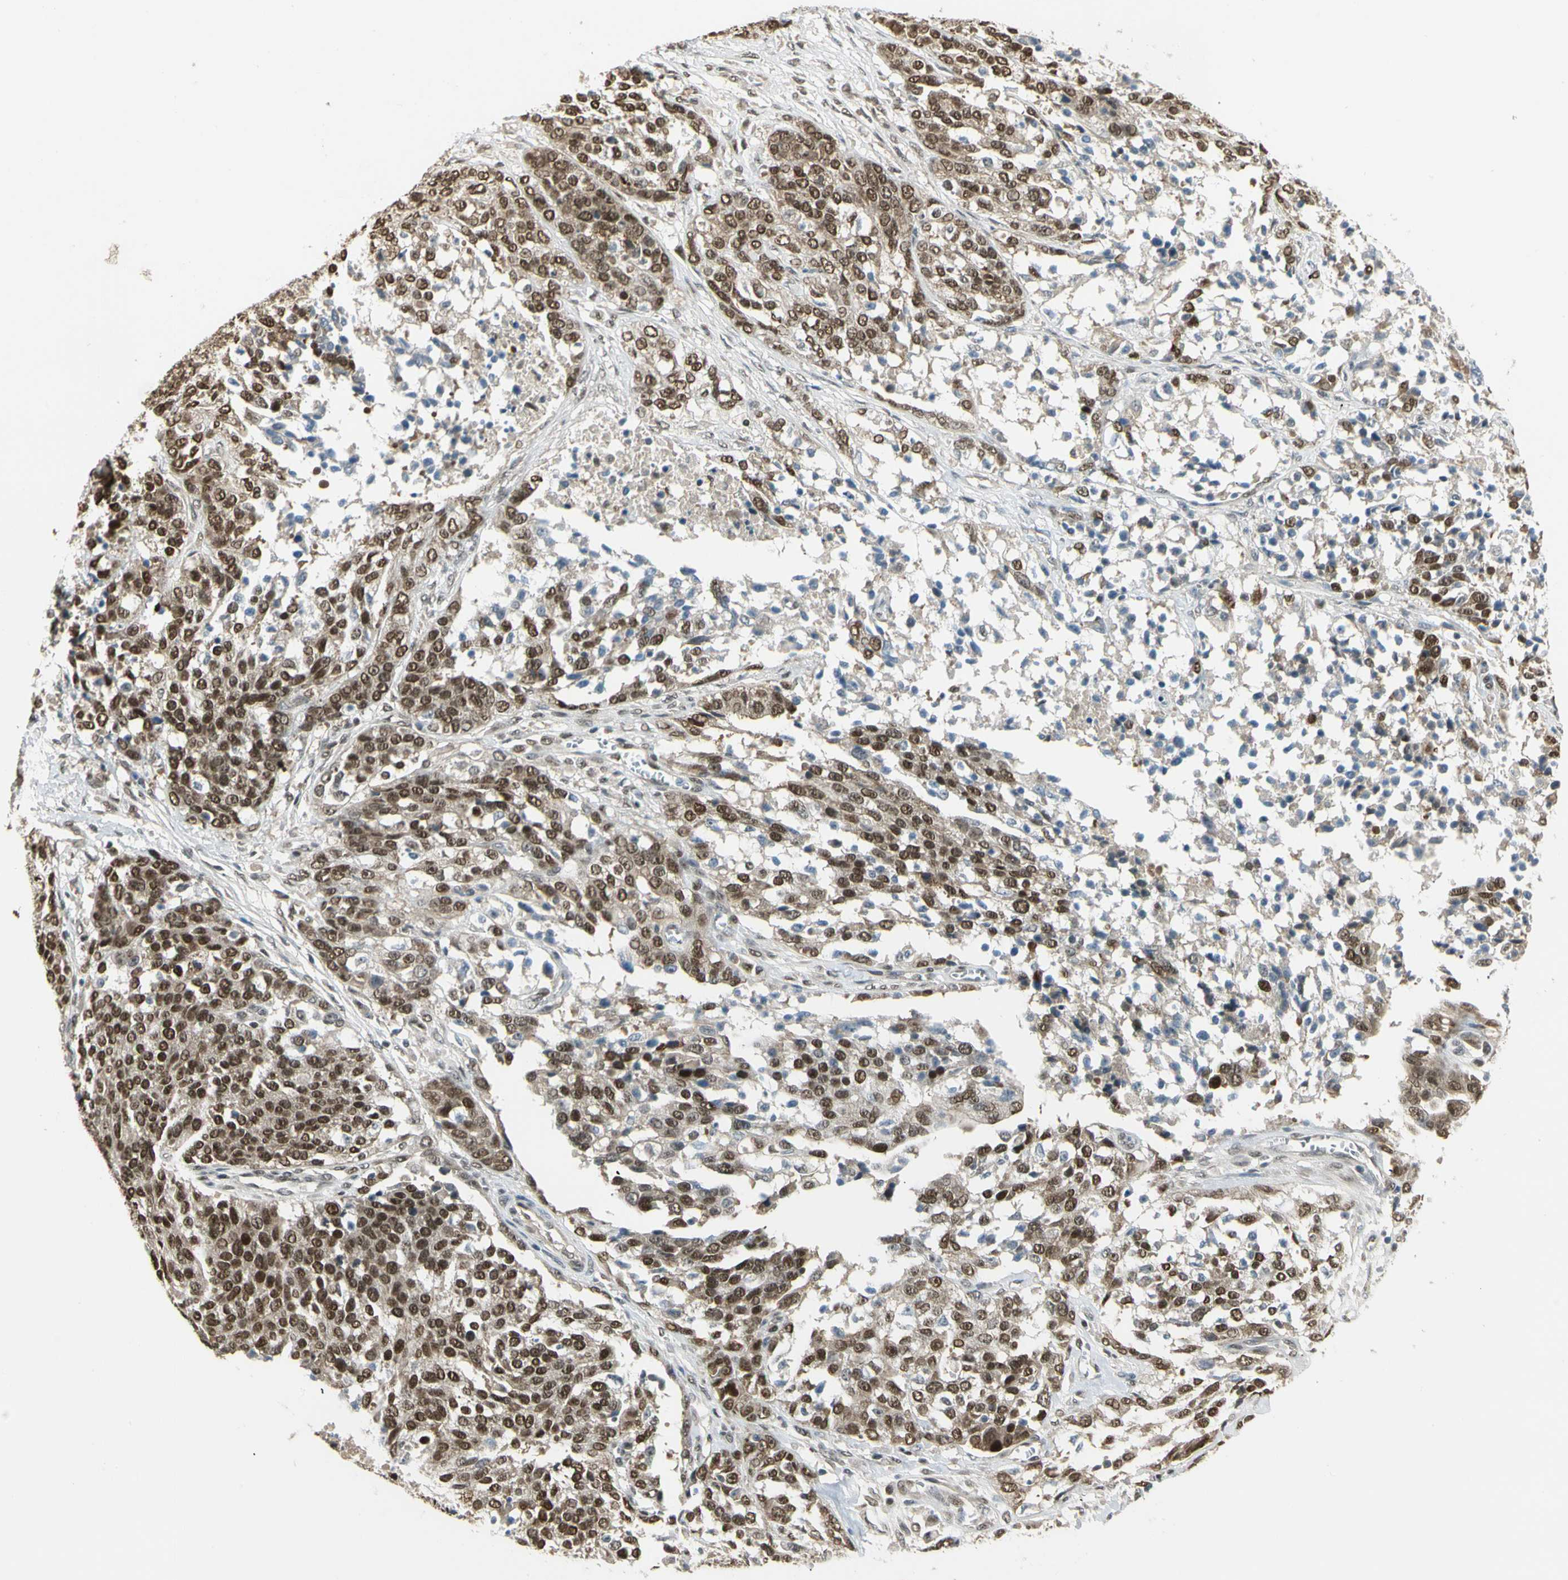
{"staining": {"intensity": "weak", "quantity": ">75%", "location": "cytoplasmic/membranous,nuclear"}, "tissue": "ovarian cancer", "cell_type": "Tumor cells", "image_type": "cancer", "snomed": [{"axis": "morphology", "description": "Cystadenocarcinoma, serous, NOS"}, {"axis": "topography", "description": "Ovary"}], "caption": "Protein staining displays weak cytoplasmic/membranous and nuclear staining in approximately >75% of tumor cells in serous cystadenocarcinoma (ovarian).", "gene": "GTF3A", "patient": {"sex": "female", "age": 44}}